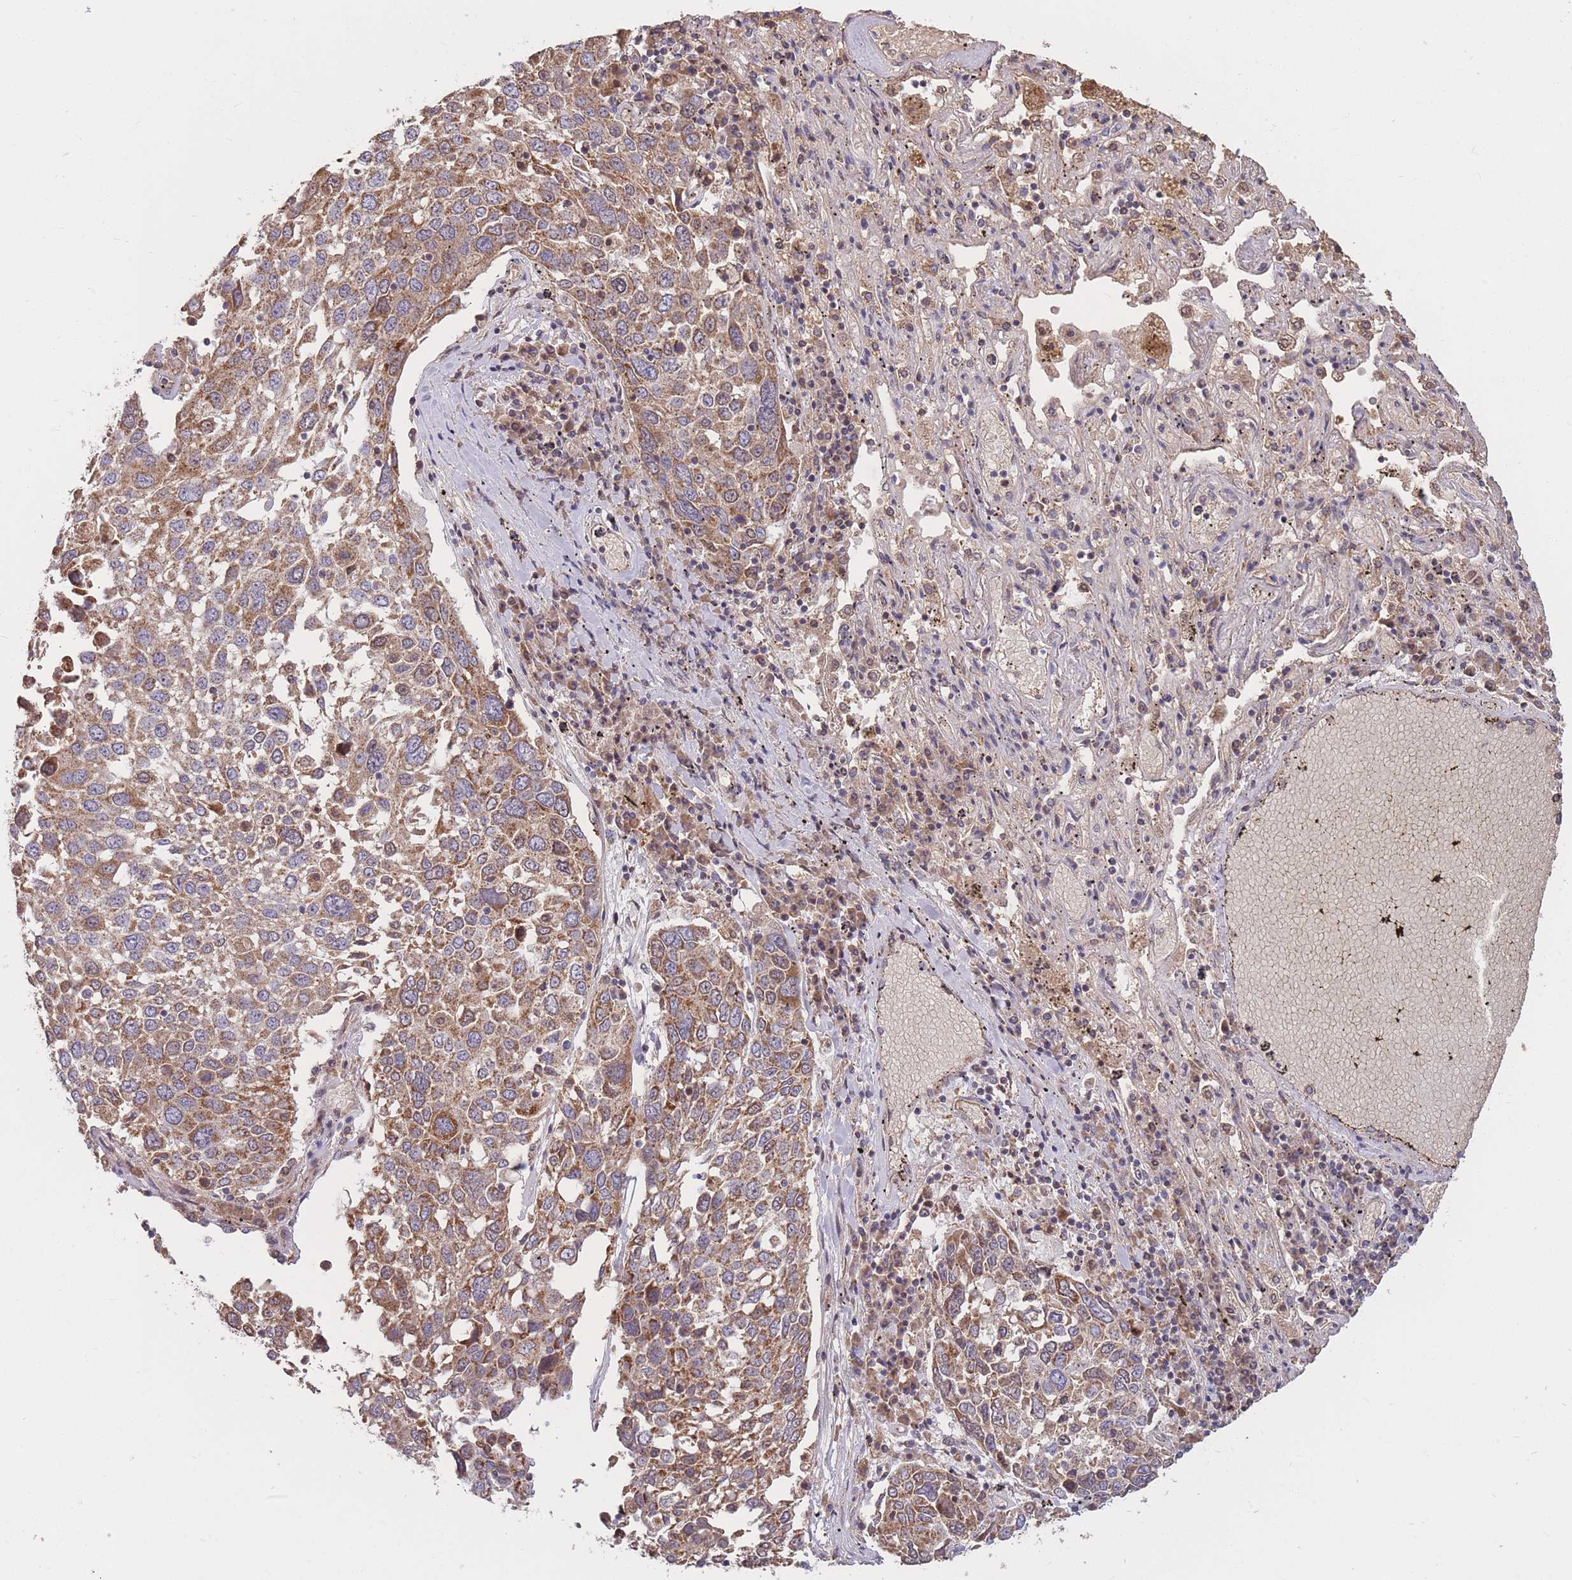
{"staining": {"intensity": "moderate", "quantity": ">75%", "location": "cytoplasmic/membranous"}, "tissue": "lung cancer", "cell_type": "Tumor cells", "image_type": "cancer", "snomed": [{"axis": "morphology", "description": "Squamous cell carcinoma, NOS"}, {"axis": "topography", "description": "Lung"}], "caption": "A photomicrograph of human lung squamous cell carcinoma stained for a protein exhibits moderate cytoplasmic/membranous brown staining in tumor cells.", "gene": "PTPMT1", "patient": {"sex": "male", "age": 65}}